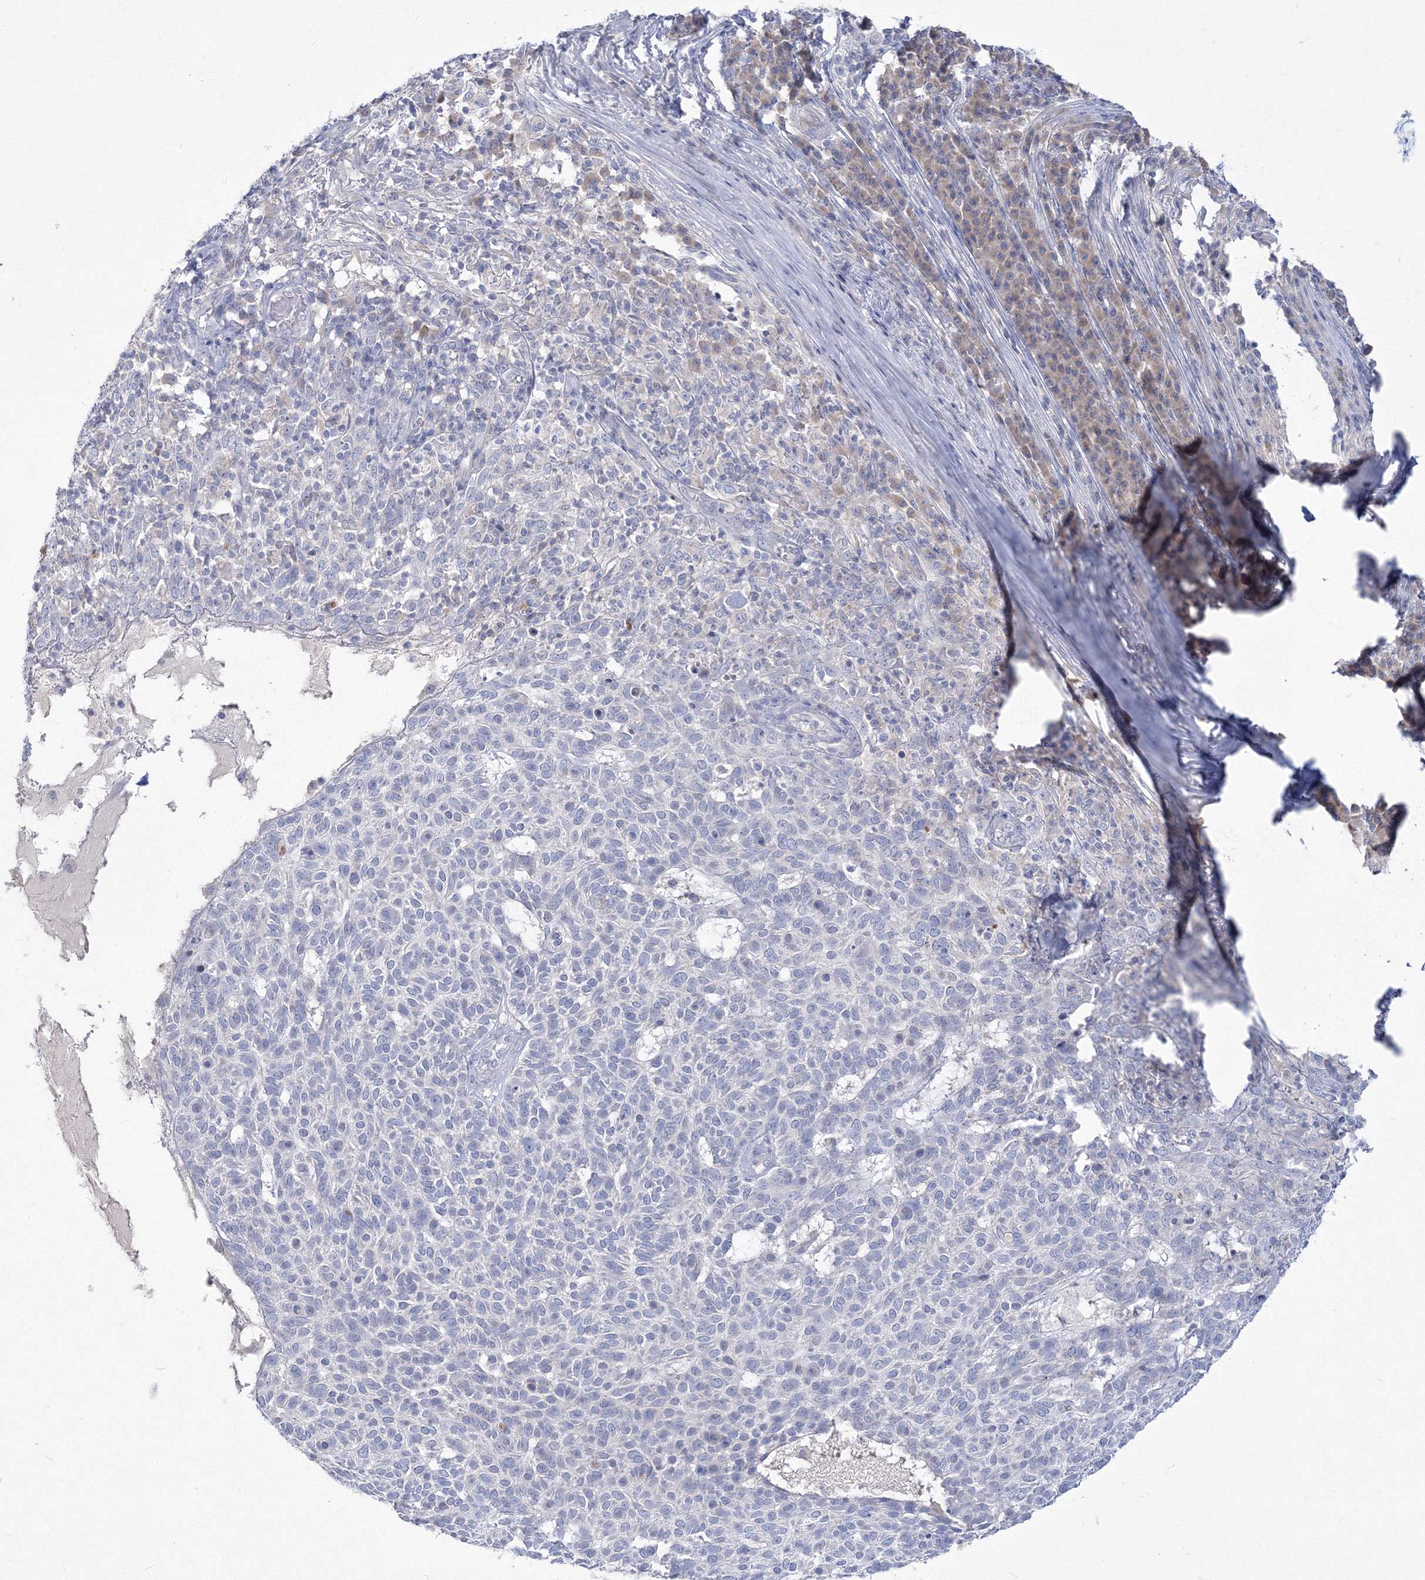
{"staining": {"intensity": "negative", "quantity": "none", "location": "none"}, "tissue": "skin cancer", "cell_type": "Tumor cells", "image_type": "cancer", "snomed": [{"axis": "morphology", "description": "Squamous cell carcinoma, NOS"}, {"axis": "topography", "description": "Skin"}], "caption": "This is an immunohistochemistry micrograph of skin squamous cell carcinoma. There is no expression in tumor cells.", "gene": "FBXL8", "patient": {"sex": "female", "age": 90}}